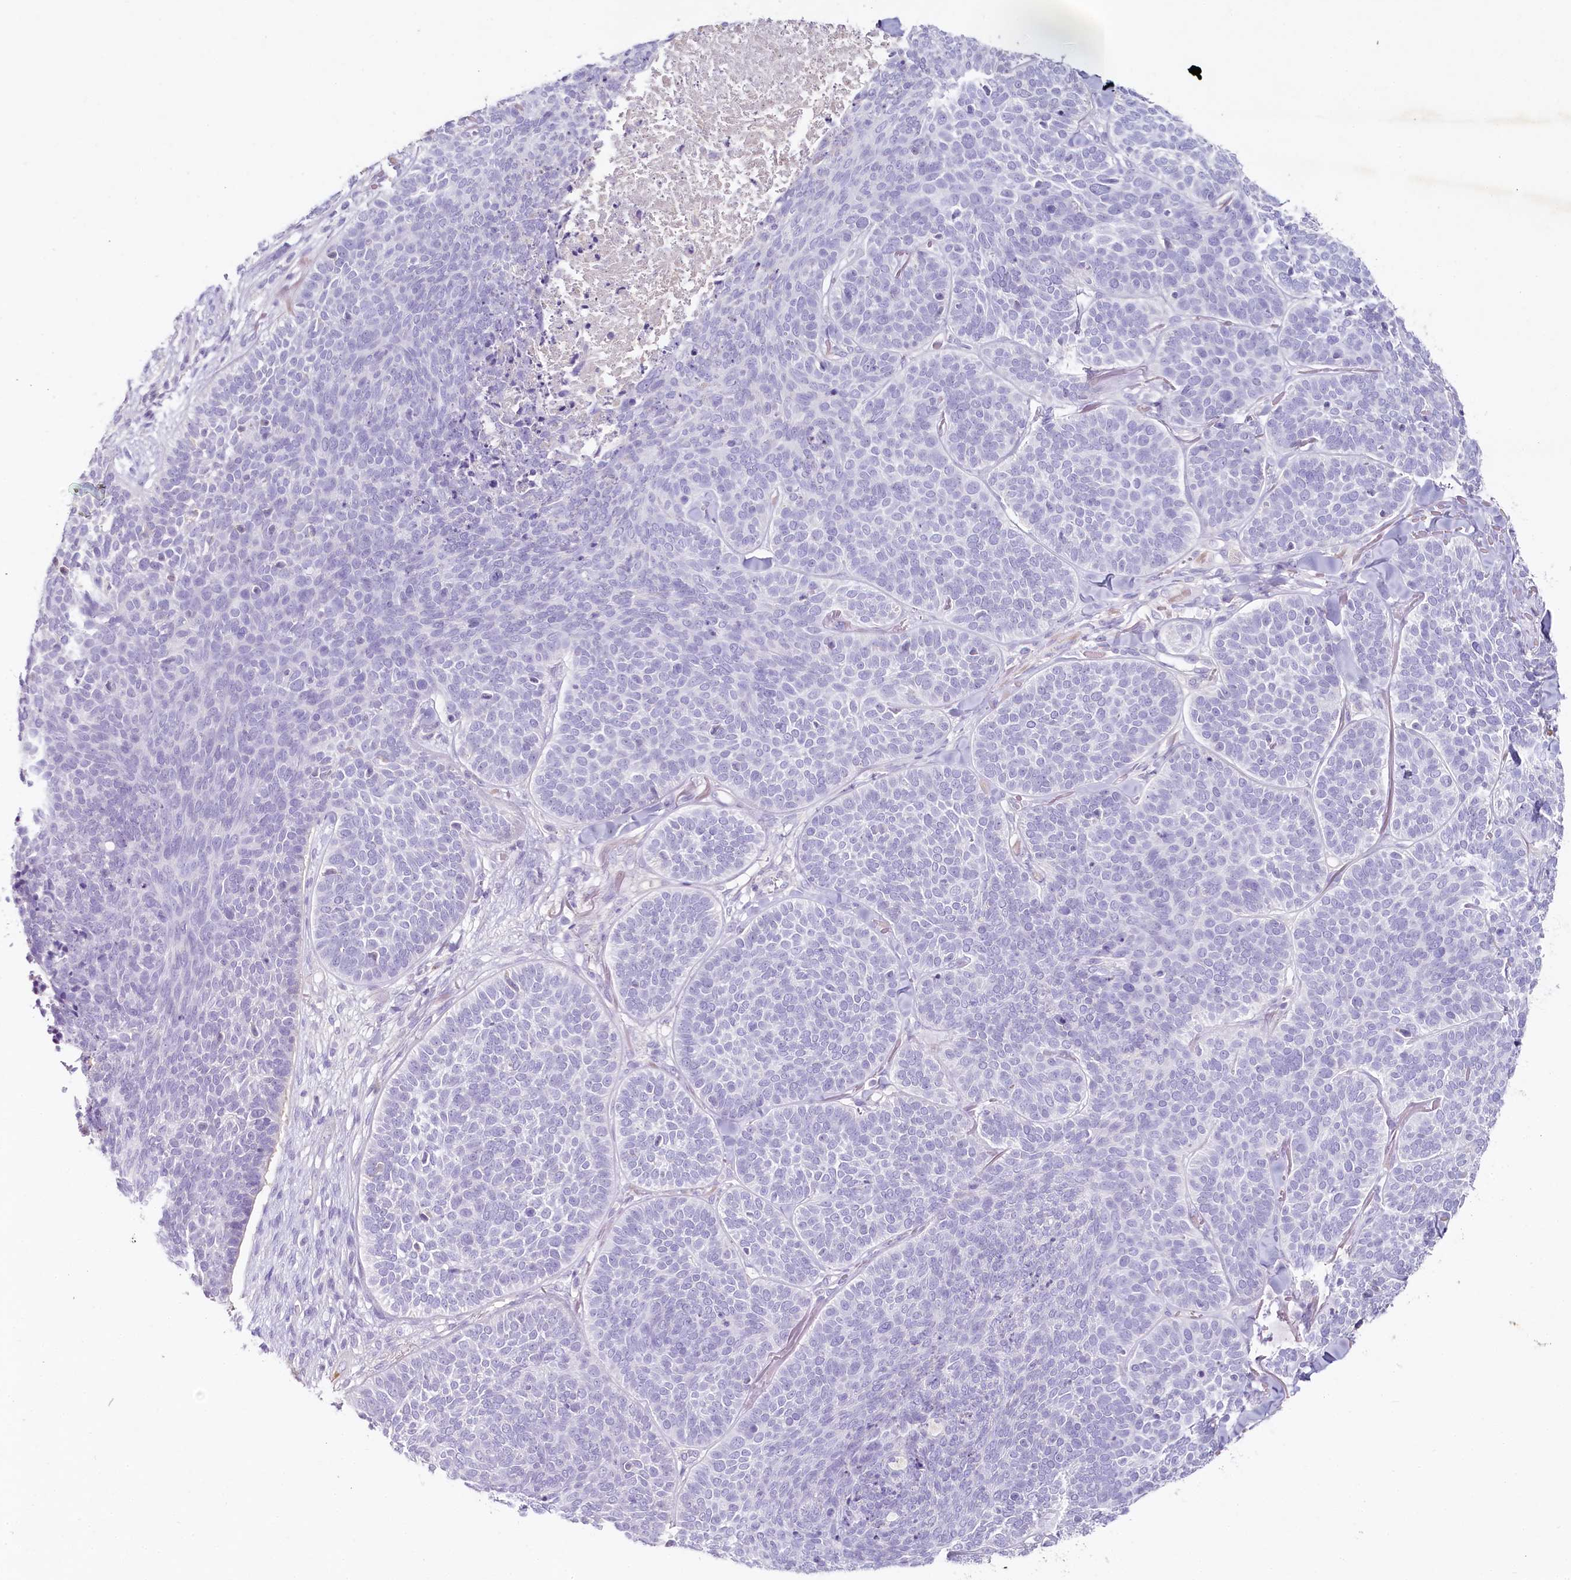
{"staining": {"intensity": "negative", "quantity": "none", "location": "none"}, "tissue": "skin cancer", "cell_type": "Tumor cells", "image_type": "cancer", "snomed": [{"axis": "morphology", "description": "Basal cell carcinoma"}, {"axis": "topography", "description": "Skin"}], "caption": "Skin cancer (basal cell carcinoma) was stained to show a protein in brown. There is no significant positivity in tumor cells.", "gene": "HPD", "patient": {"sex": "male", "age": 85}}